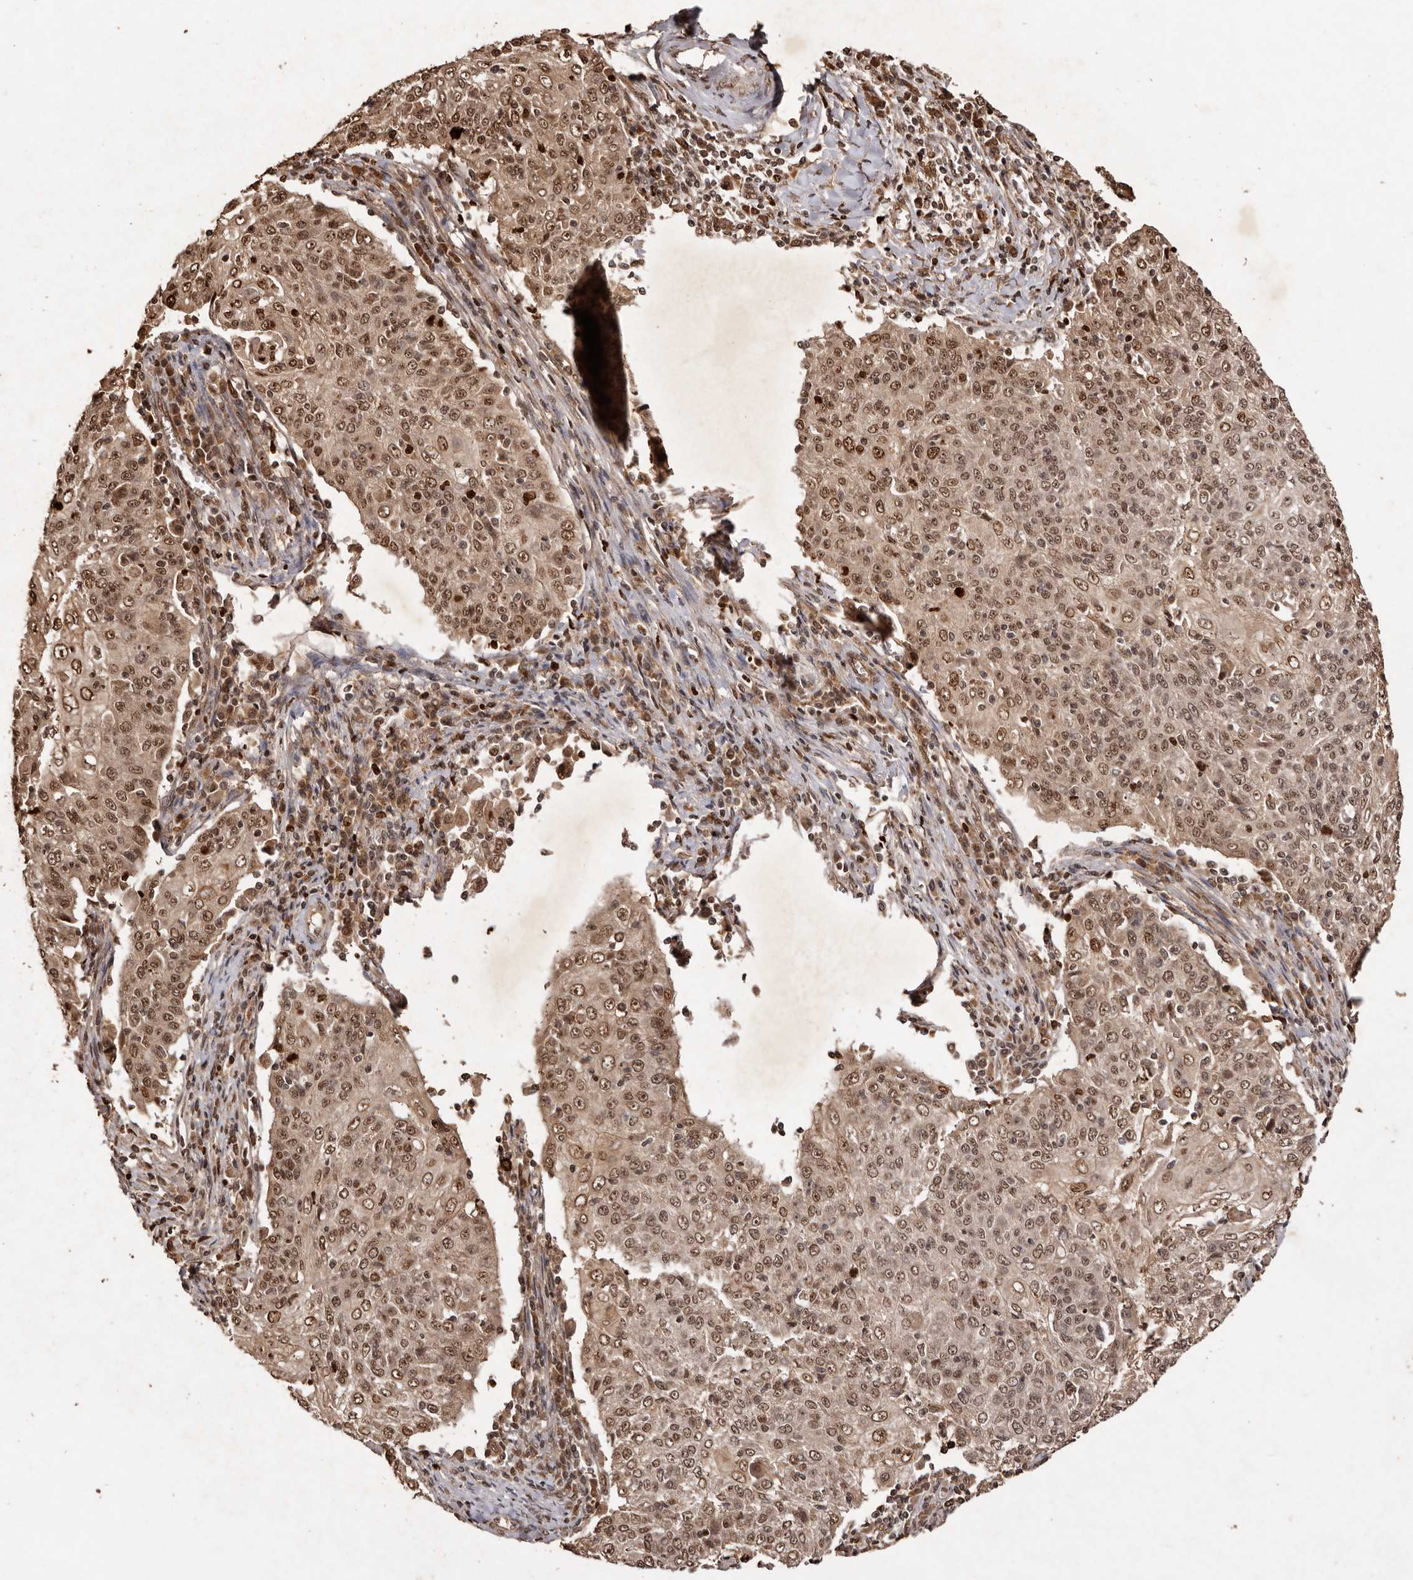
{"staining": {"intensity": "moderate", "quantity": ">75%", "location": "cytoplasmic/membranous,nuclear"}, "tissue": "cervical cancer", "cell_type": "Tumor cells", "image_type": "cancer", "snomed": [{"axis": "morphology", "description": "Squamous cell carcinoma, NOS"}, {"axis": "topography", "description": "Cervix"}], "caption": "Immunohistochemical staining of human cervical squamous cell carcinoma exhibits moderate cytoplasmic/membranous and nuclear protein staining in approximately >75% of tumor cells. The staining was performed using DAB (3,3'-diaminobenzidine) to visualize the protein expression in brown, while the nuclei were stained in blue with hematoxylin (Magnification: 20x).", "gene": "NOTCH1", "patient": {"sex": "female", "age": 48}}